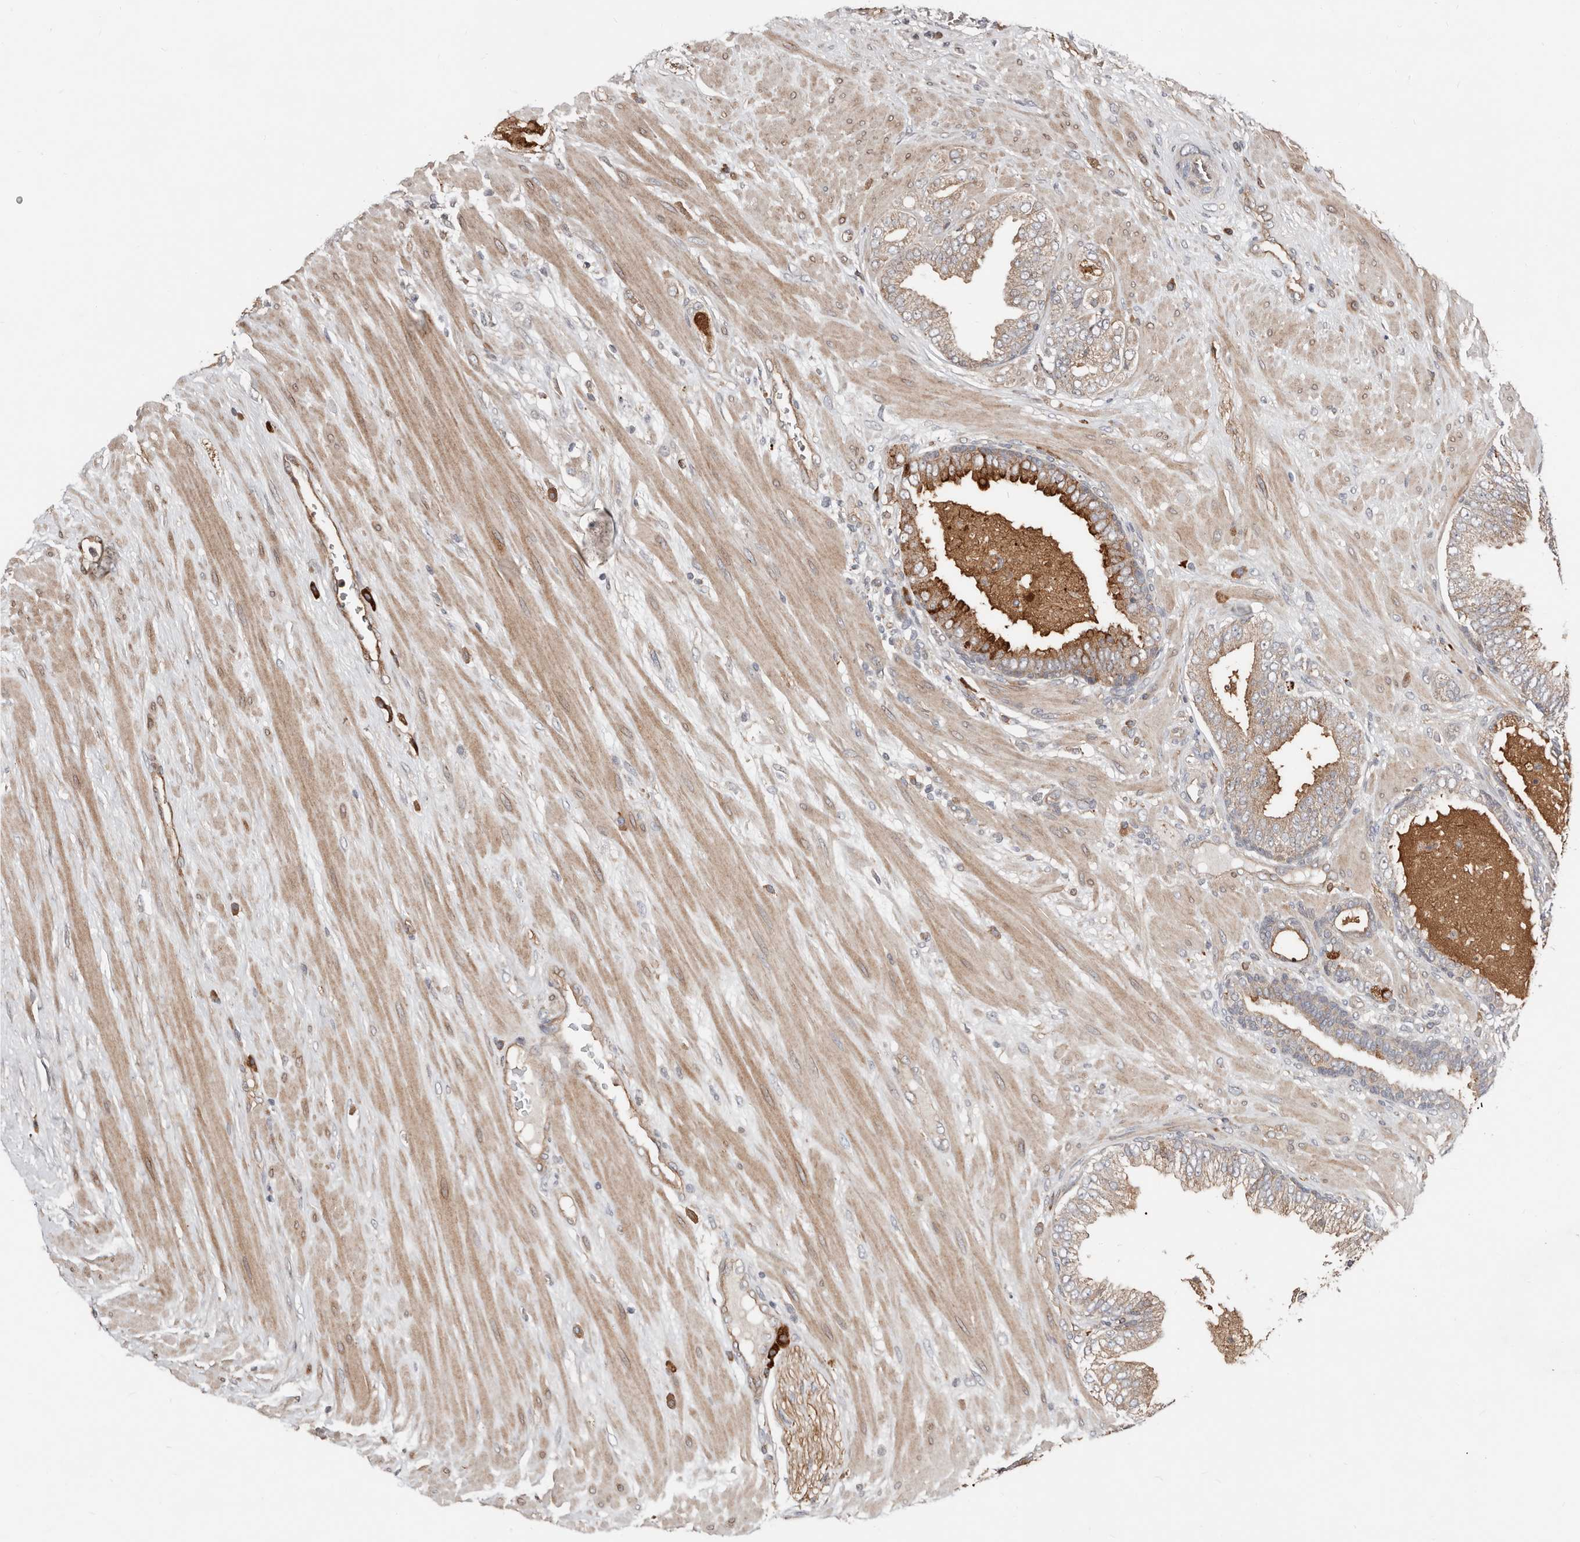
{"staining": {"intensity": "moderate", "quantity": "25%-75%", "location": "cytoplasmic/membranous"}, "tissue": "prostate cancer", "cell_type": "Tumor cells", "image_type": "cancer", "snomed": [{"axis": "morphology", "description": "Adenocarcinoma, Low grade"}, {"axis": "topography", "description": "Prostate"}], "caption": "A brown stain labels moderate cytoplasmic/membranous positivity of a protein in low-grade adenocarcinoma (prostate) tumor cells.", "gene": "SMYD4", "patient": {"sex": "male", "age": 63}}